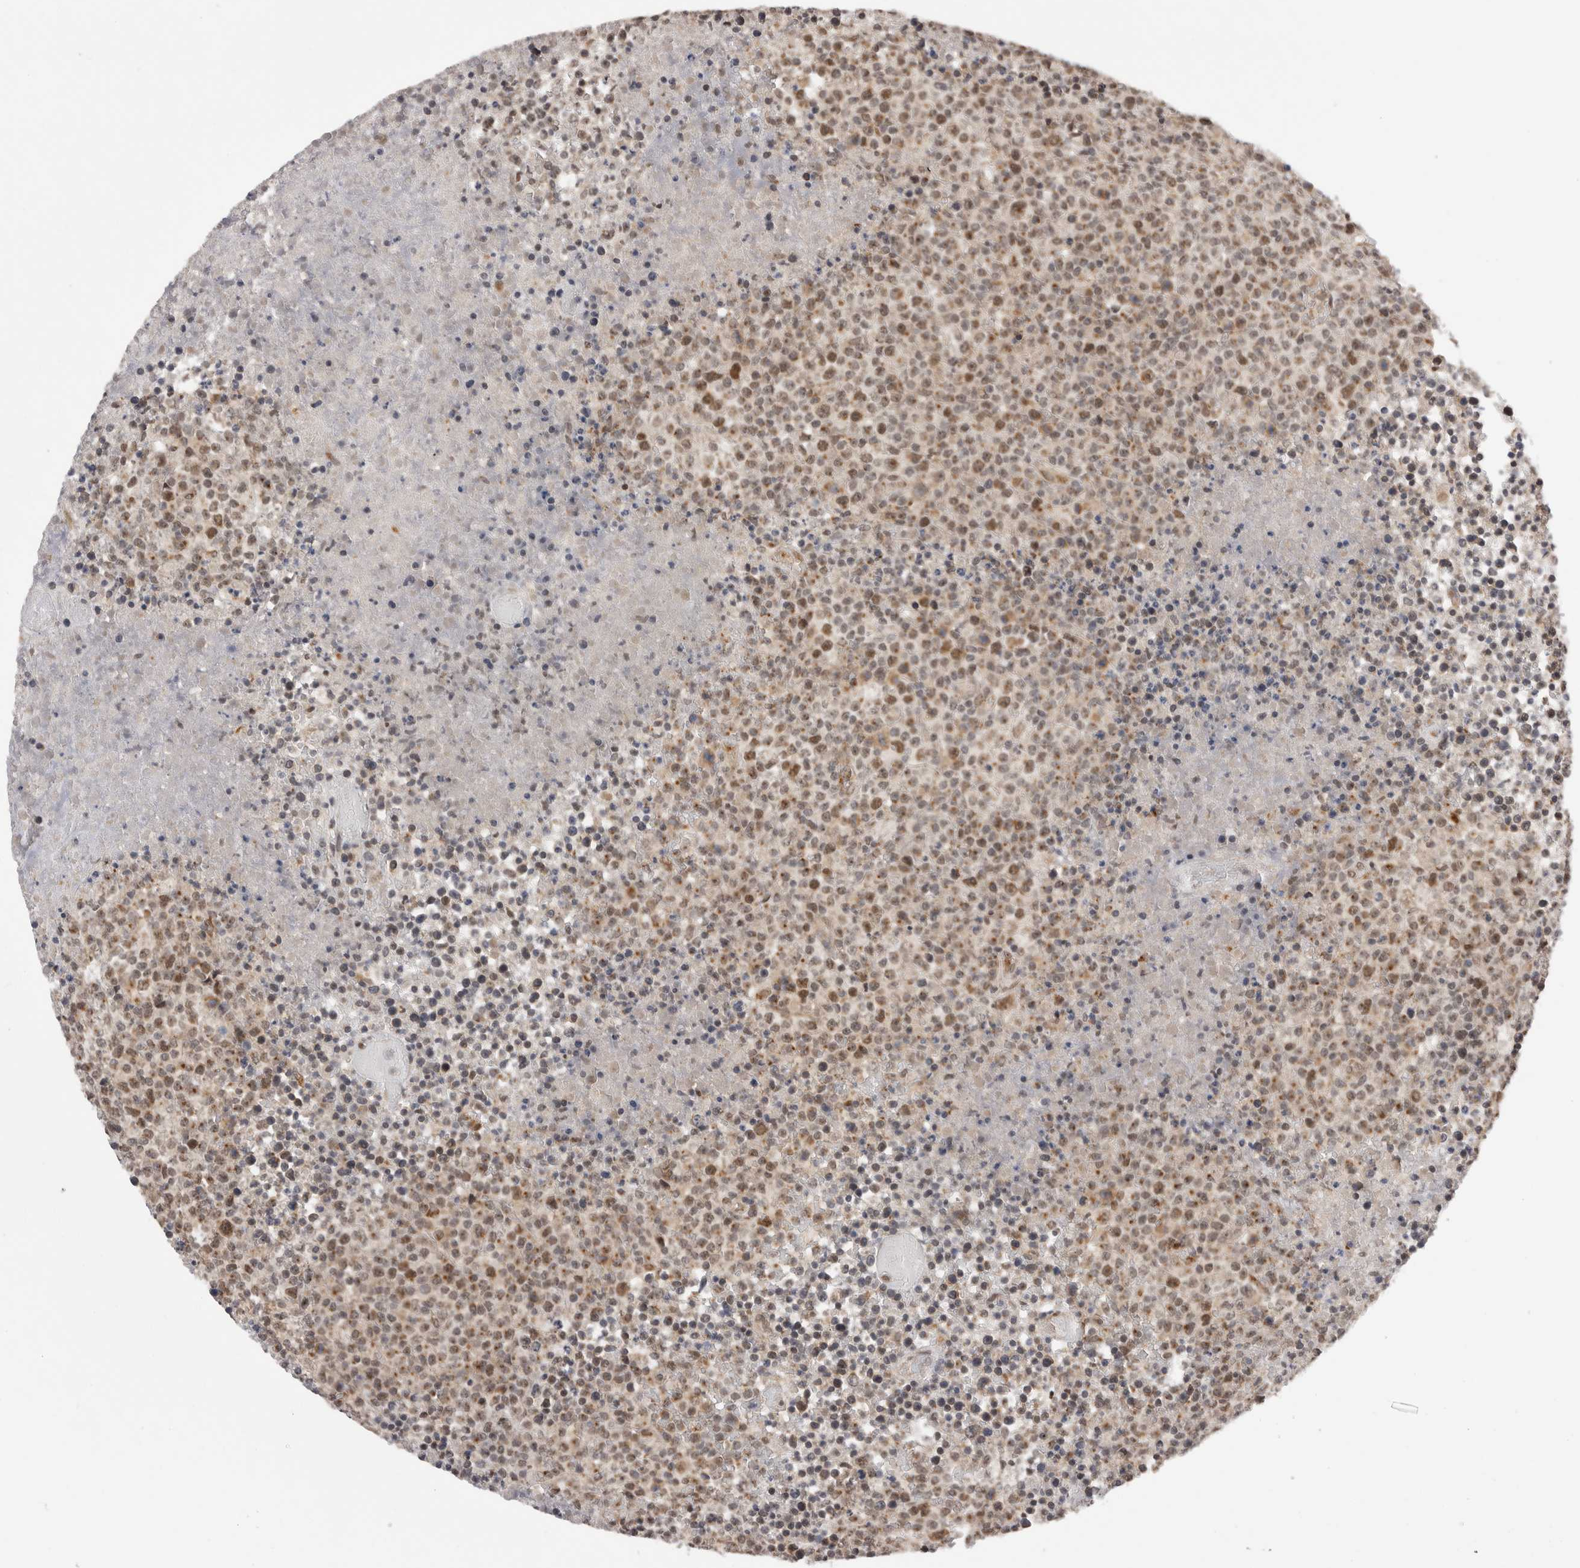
{"staining": {"intensity": "moderate", "quantity": ">75%", "location": "nuclear"}, "tissue": "lymphoma", "cell_type": "Tumor cells", "image_type": "cancer", "snomed": [{"axis": "morphology", "description": "Malignant lymphoma, non-Hodgkin's type, High grade"}, {"axis": "topography", "description": "Lymph node"}], "caption": "Protein analysis of malignant lymphoma, non-Hodgkin's type (high-grade) tissue displays moderate nuclear expression in approximately >75% of tumor cells.", "gene": "TMEM65", "patient": {"sex": "male", "age": 13}}